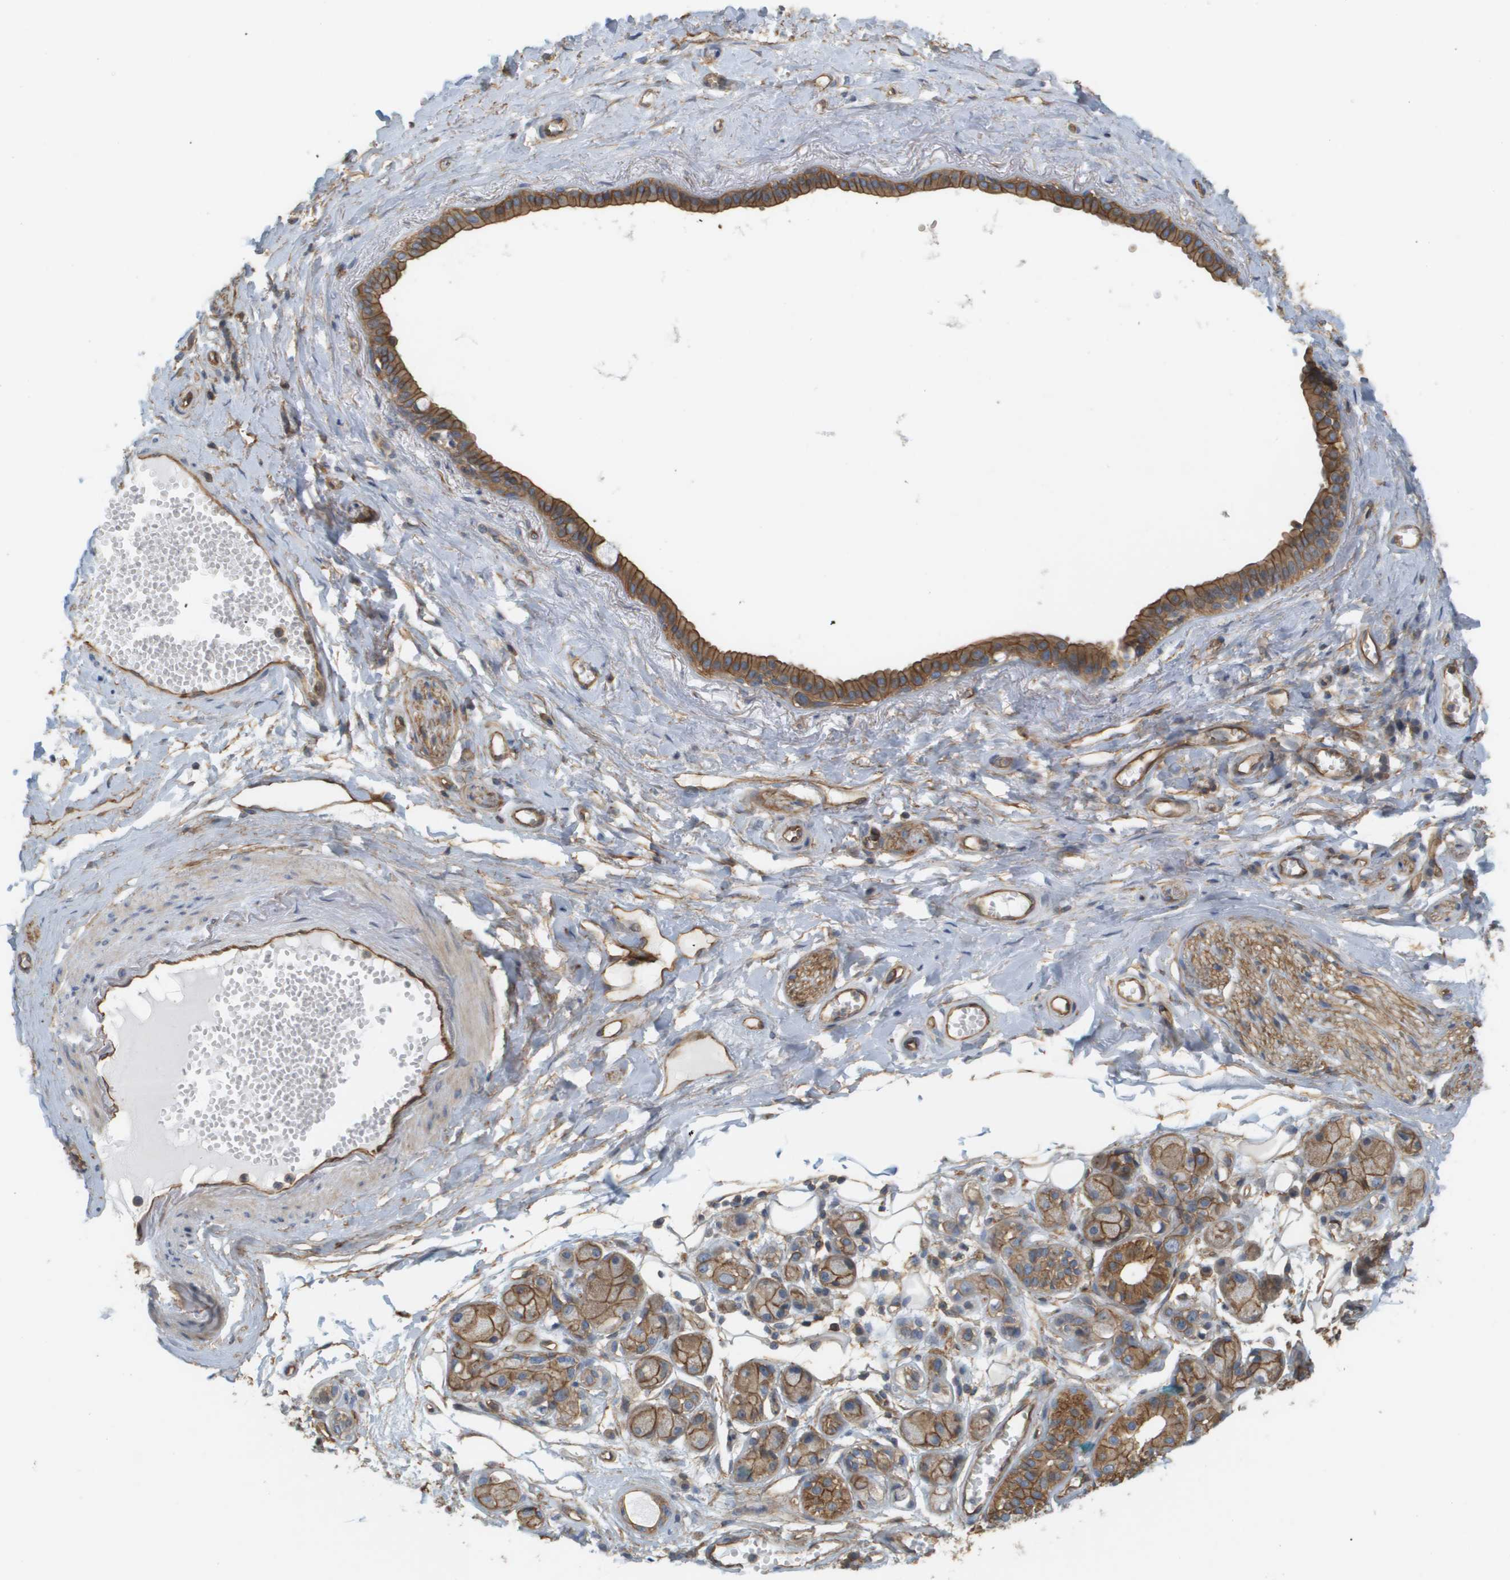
{"staining": {"intensity": "weak", "quantity": ">75%", "location": "cytoplasmic/membranous"}, "tissue": "adipose tissue", "cell_type": "Adipocytes", "image_type": "normal", "snomed": [{"axis": "morphology", "description": "Normal tissue, NOS"}, {"axis": "morphology", "description": "Inflammation, NOS"}, {"axis": "topography", "description": "Salivary gland"}, {"axis": "topography", "description": "Peripheral nerve tissue"}], "caption": "Adipose tissue was stained to show a protein in brown. There is low levels of weak cytoplasmic/membranous positivity in approximately >75% of adipocytes.", "gene": "SGMS2", "patient": {"sex": "female", "age": 75}}